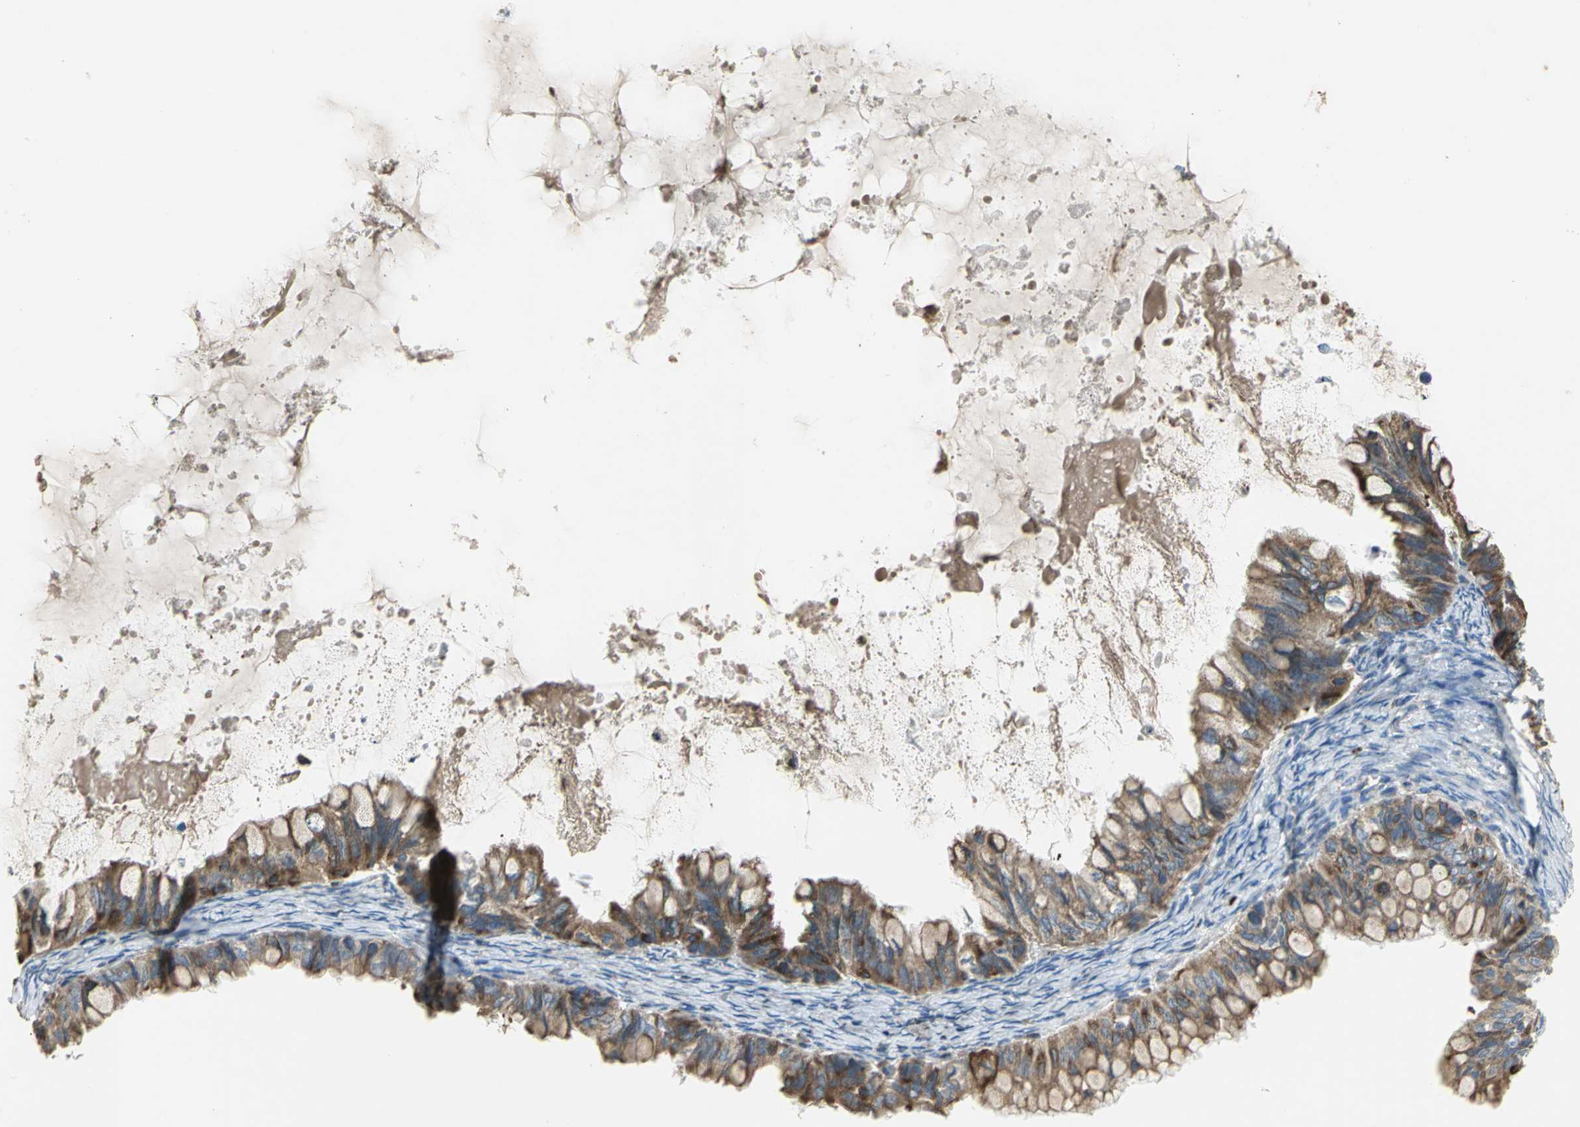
{"staining": {"intensity": "moderate", "quantity": ">75%", "location": "cytoplasmic/membranous"}, "tissue": "ovarian cancer", "cell_type": "Tumor cells", "image_type": "cancer", "snomed": [{"axis": "morphology", "description": "Cystadenocarcinoma, mucinous, NOS"}, {"axis": "topography", "description": "Ovary"}], "caption": "Ovarian cancer (mucinous cystadenocarcinoma) tissue demonstrates moderate cytoplasmic/membranous positivity in about >75% of tumor cells, visualized by immunohistochemistry. The staining was performed using DAB, with brown indicating positive protein expression. Nuclei are stained blue with hematoxylin.", "gene": "SDF2L1", "patient": {"sex": "female", "age": 80}}